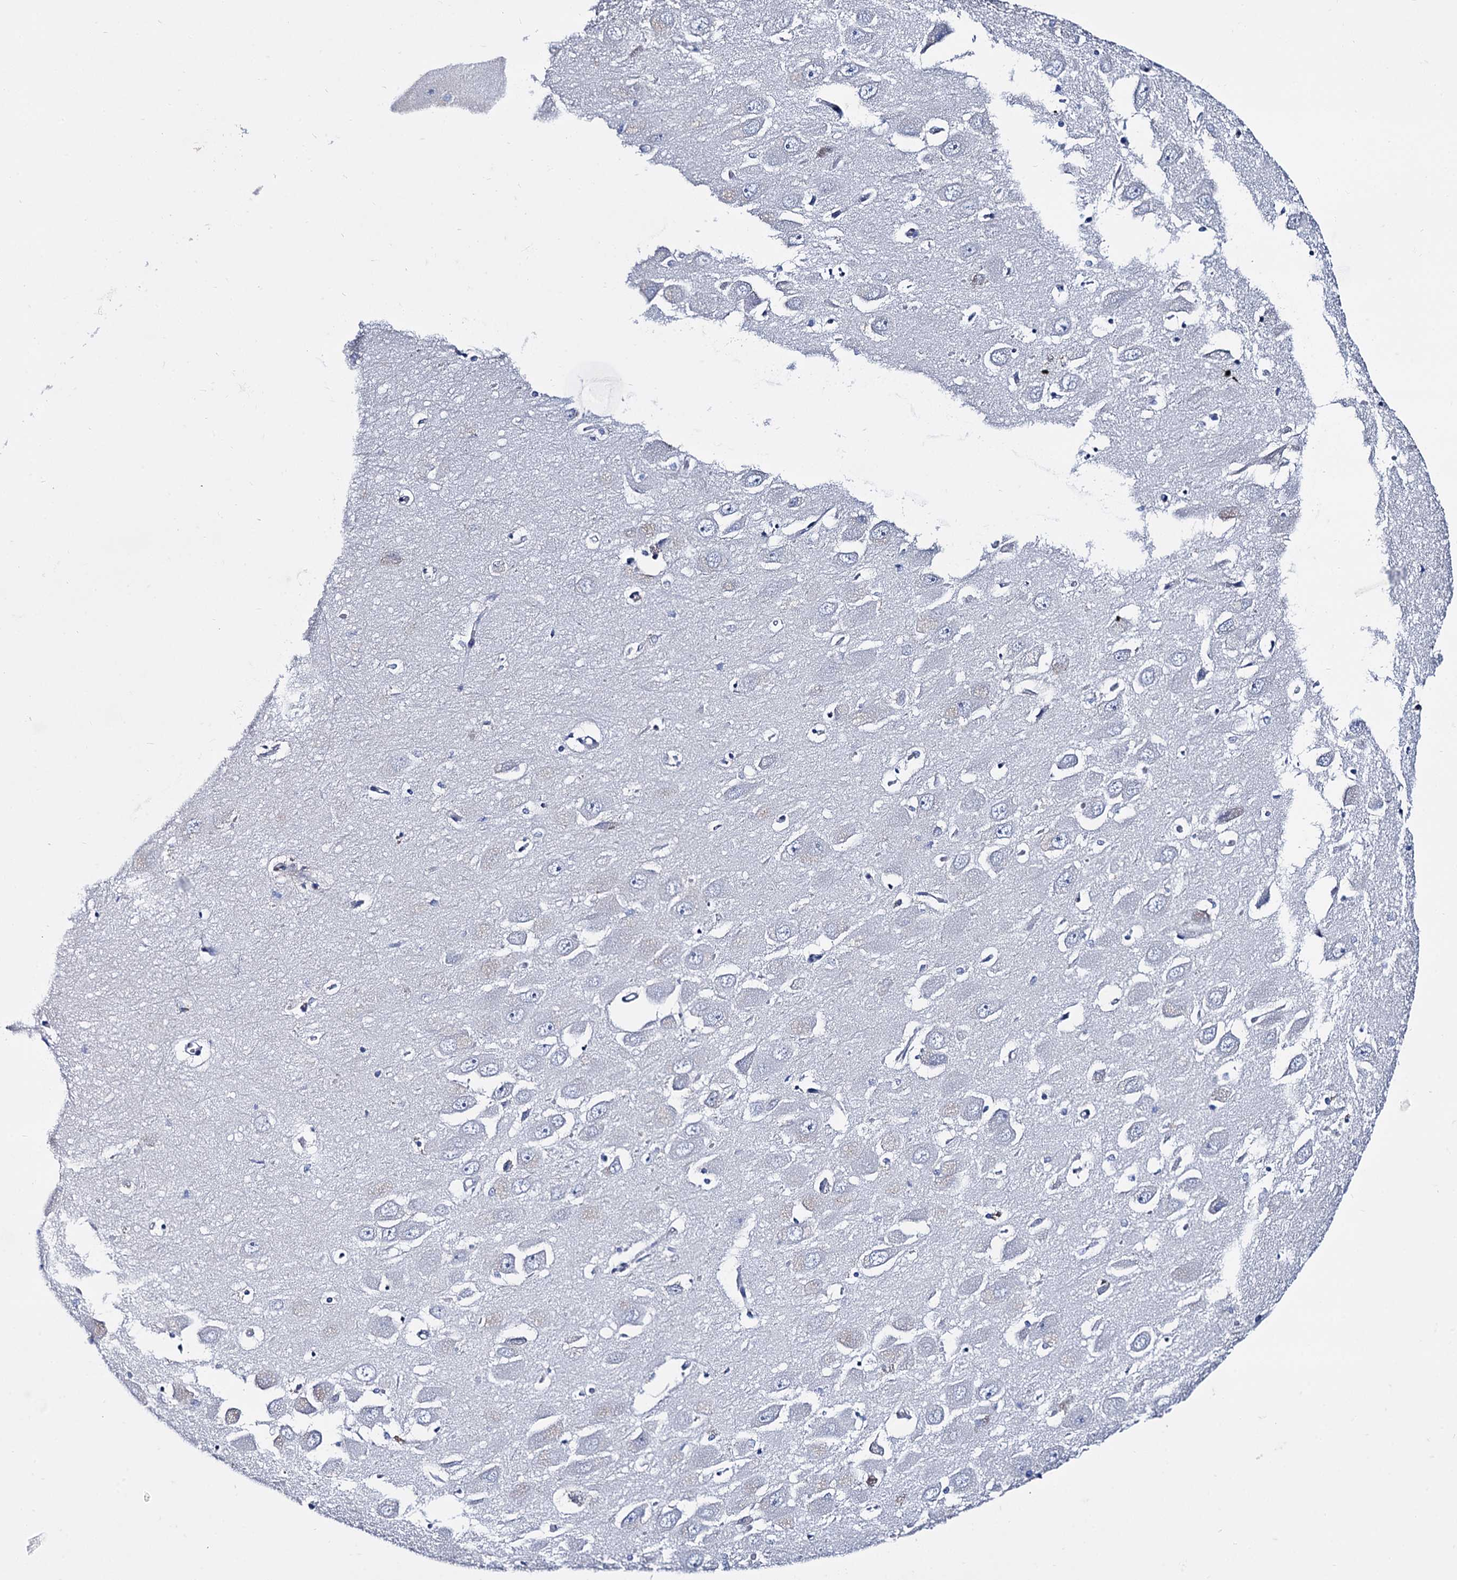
{"staining": {"intensity": "negative", "quantity": "none", "location": "none"}, "tissue": "hippocampus", "cell_type": "Glial cells", "image_type": "normal", "snomed": [{"axis": "morphology", "description": "Normal tissue, NOS"}, {"axis": "topography", "description": "Hippocampus"}], "caption": "Immunohistochemistry of unremarkable hippocampus displays no positivity in glial cells.", "gene": "FOXR2", "patient": {"sex": "female", "age": 64}}